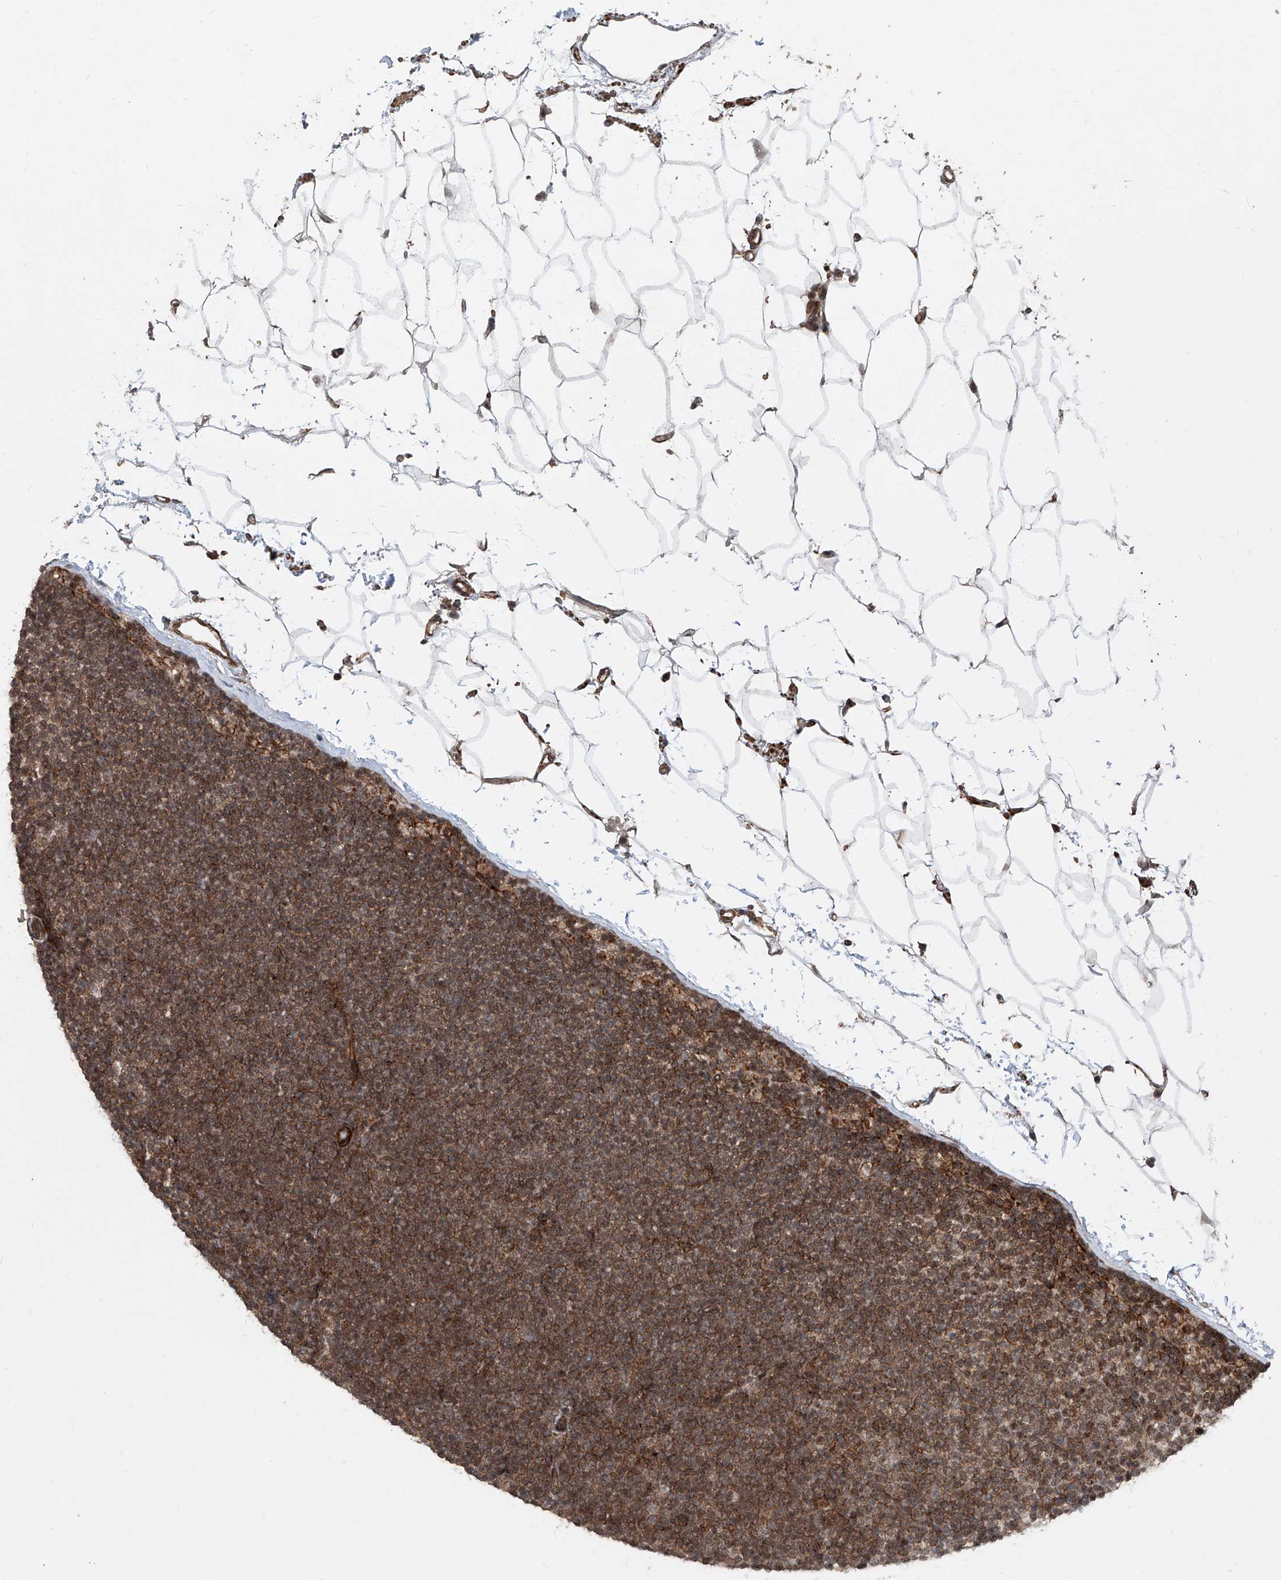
{"staining": {"intensity": "moderate", "quantity": ">75%", "location": "cytoplasmic/membranous,nuclear"}, "tissue": "lymphoma", "cell_type": "Tumor cells", "image_type": "cancer", "snomed": [{"axis": "morphology", "description": "Malignant lymphoma, non-Hodgkin's type, Low grade"}, {"axis": "topography", "description": "Lymph node"}], "caption": "Immunohistochemical staining of lymphoma exhibits moderate cytoplasmic/membranous and nuclear protein staining in about >75% of tumor cells. (DAB (3,3'-diaminobenzidine) = brown stain, brightfield microscopy at high magnification).", "gene": "SDE2", "patient": {"sex": "female", "age": 53}}